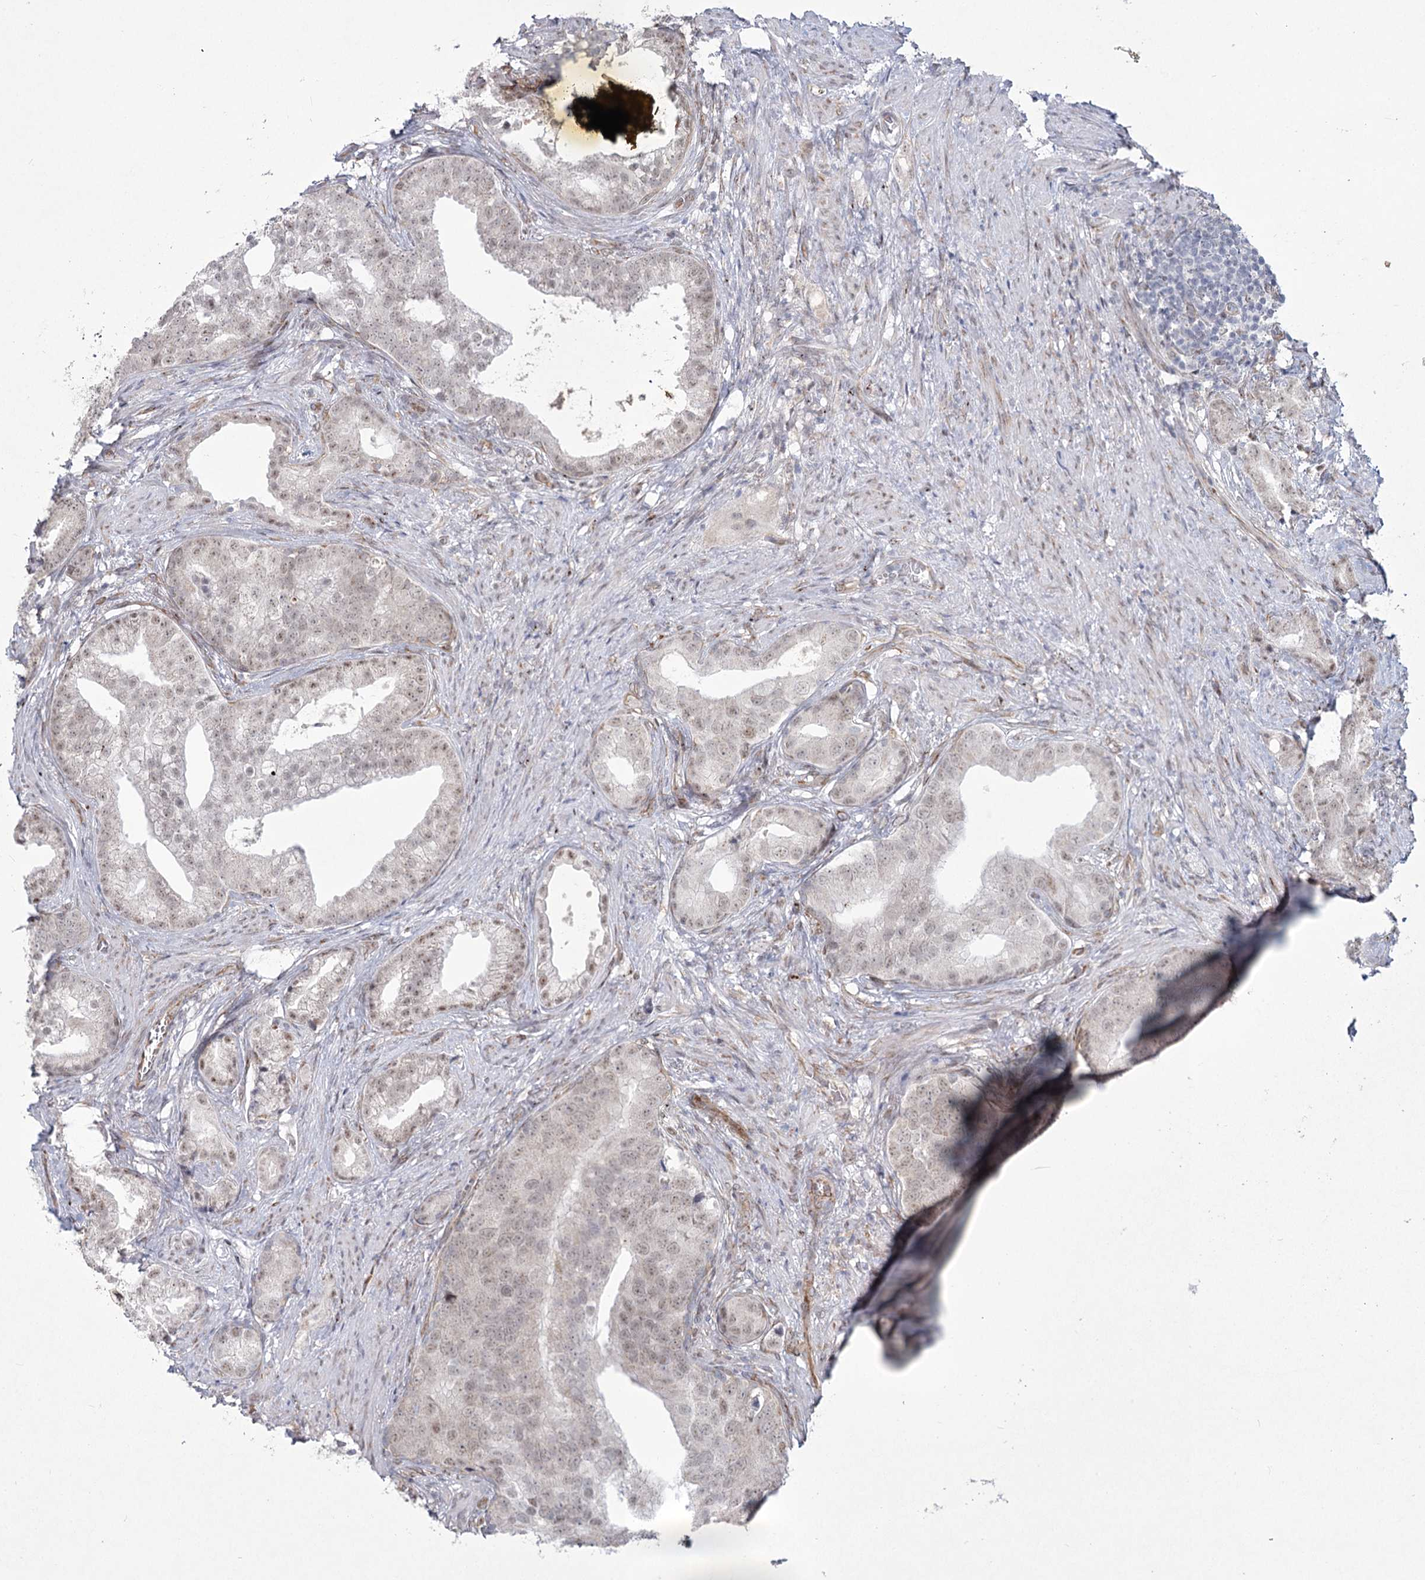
{"staining": {"intensity": "weak", "quantity": "25%-75%", "location": "nuclear"}, "tissue": "prostate cancer", "cell_type": "Tumor cells", "image_type": "cancer", "snomed": [{"axis": "morphology", "description": "Adenocarcinoma, Low grade"}, {"axis": "topography", "description": "Prostate"}], "caption": "Brown immunohistochemical staining in human low-grade adenocarcinoma (prostate) displays weak nuclear expression in approximately 25%-75% of tumor cells. (IHC, brightfield microscopy, high magnification).", "gene": "YBX3", "patient": {"sex": "male", "age": 71}}